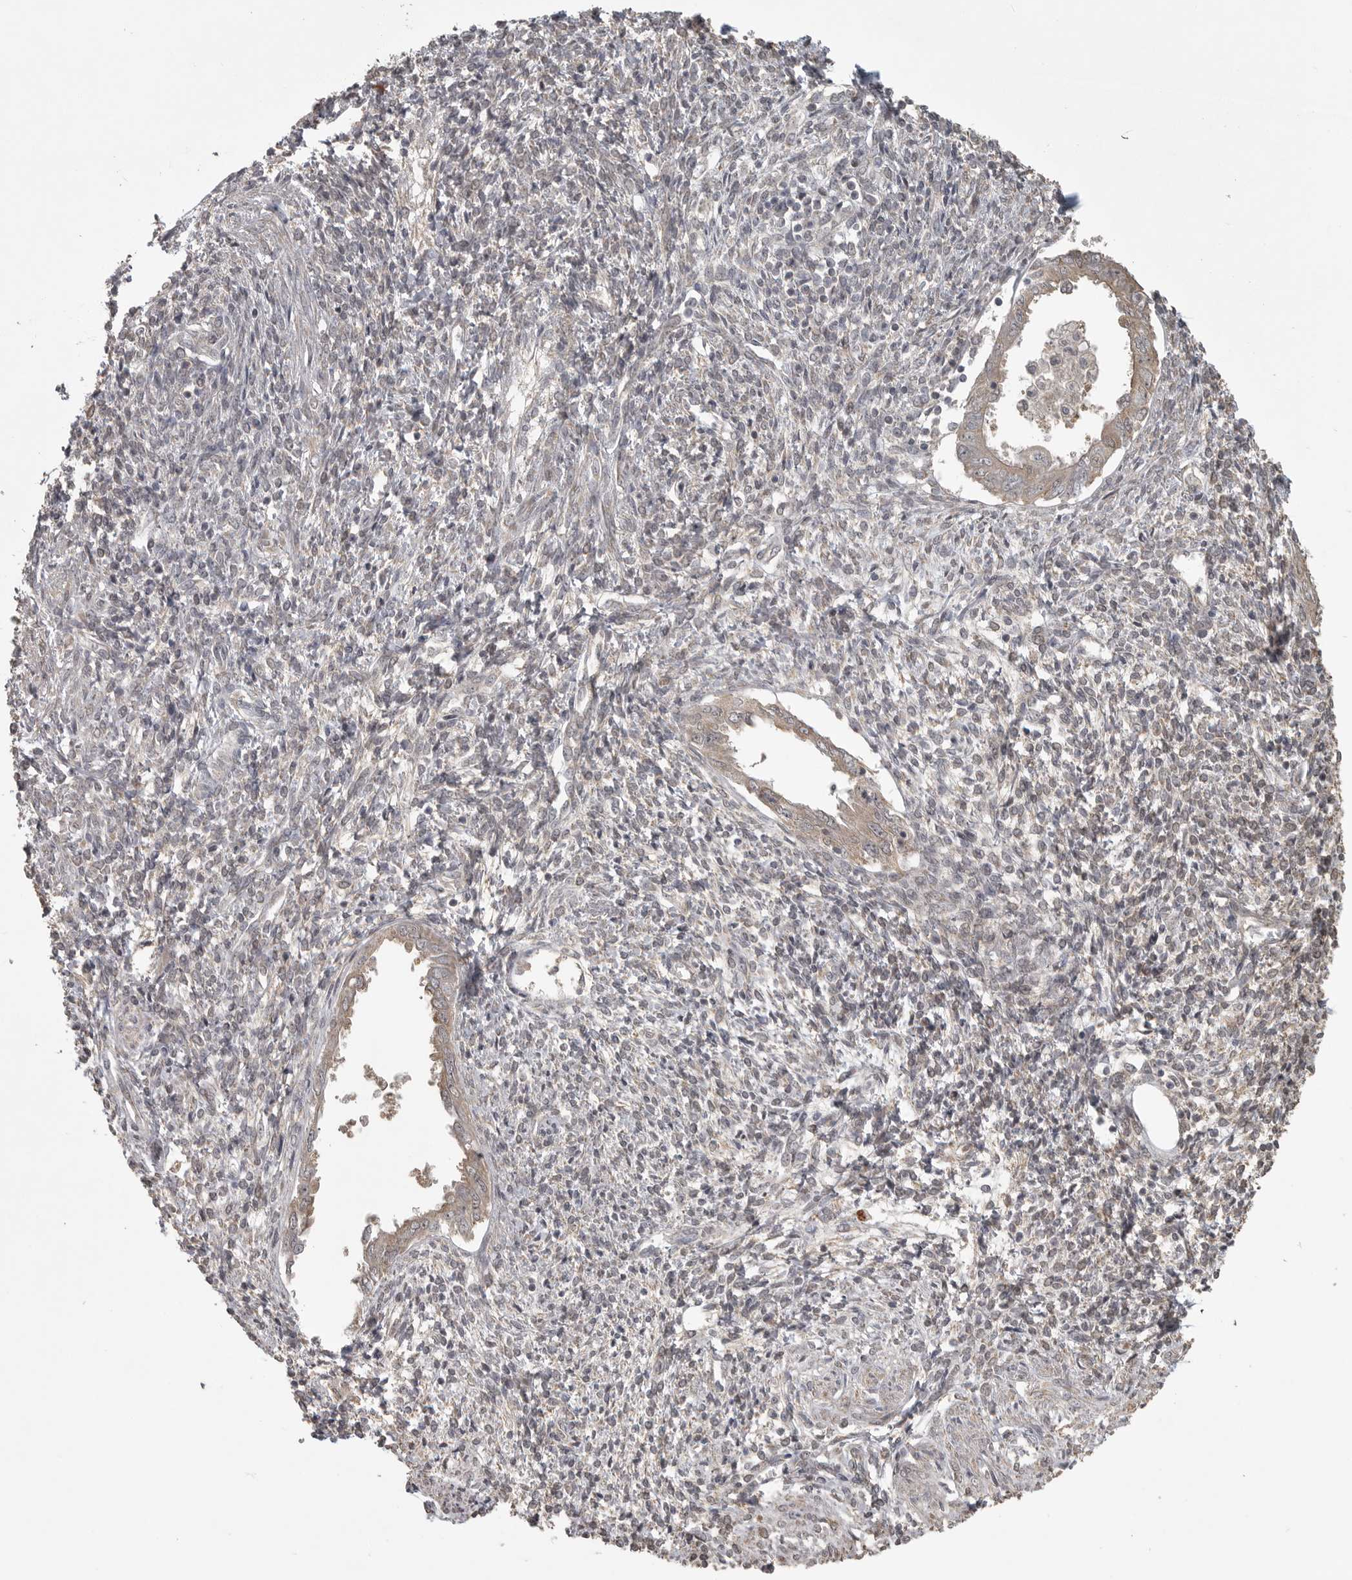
{"staining": {"intensity": "moderate", "quantity": "25%-75%", "location": "cytoplasmic/membranous"}, "tissue": "endometrium", "cell_type": "Cells in endometrial stroma", "image_type": "normal", "snomed": [{"axis": "morphology", "description": "Normal tissue, NOS"}, {"axis": "topography", "description": "Endometrium"}], "caption": "Protein expression analysis of normal human endometrium reveals moderate cytoplasmic/membranous expression in about 25%-75% of cells in endometrial stroma. The protein of interest is stained brown, and the nuclei are stained in blue (DAB (3,3'-diaminobenzidine) IHC with brightfield microscopy, high magnification).", "gene": "LLGL1", "patient": {"sex": "female", "age": 66}}